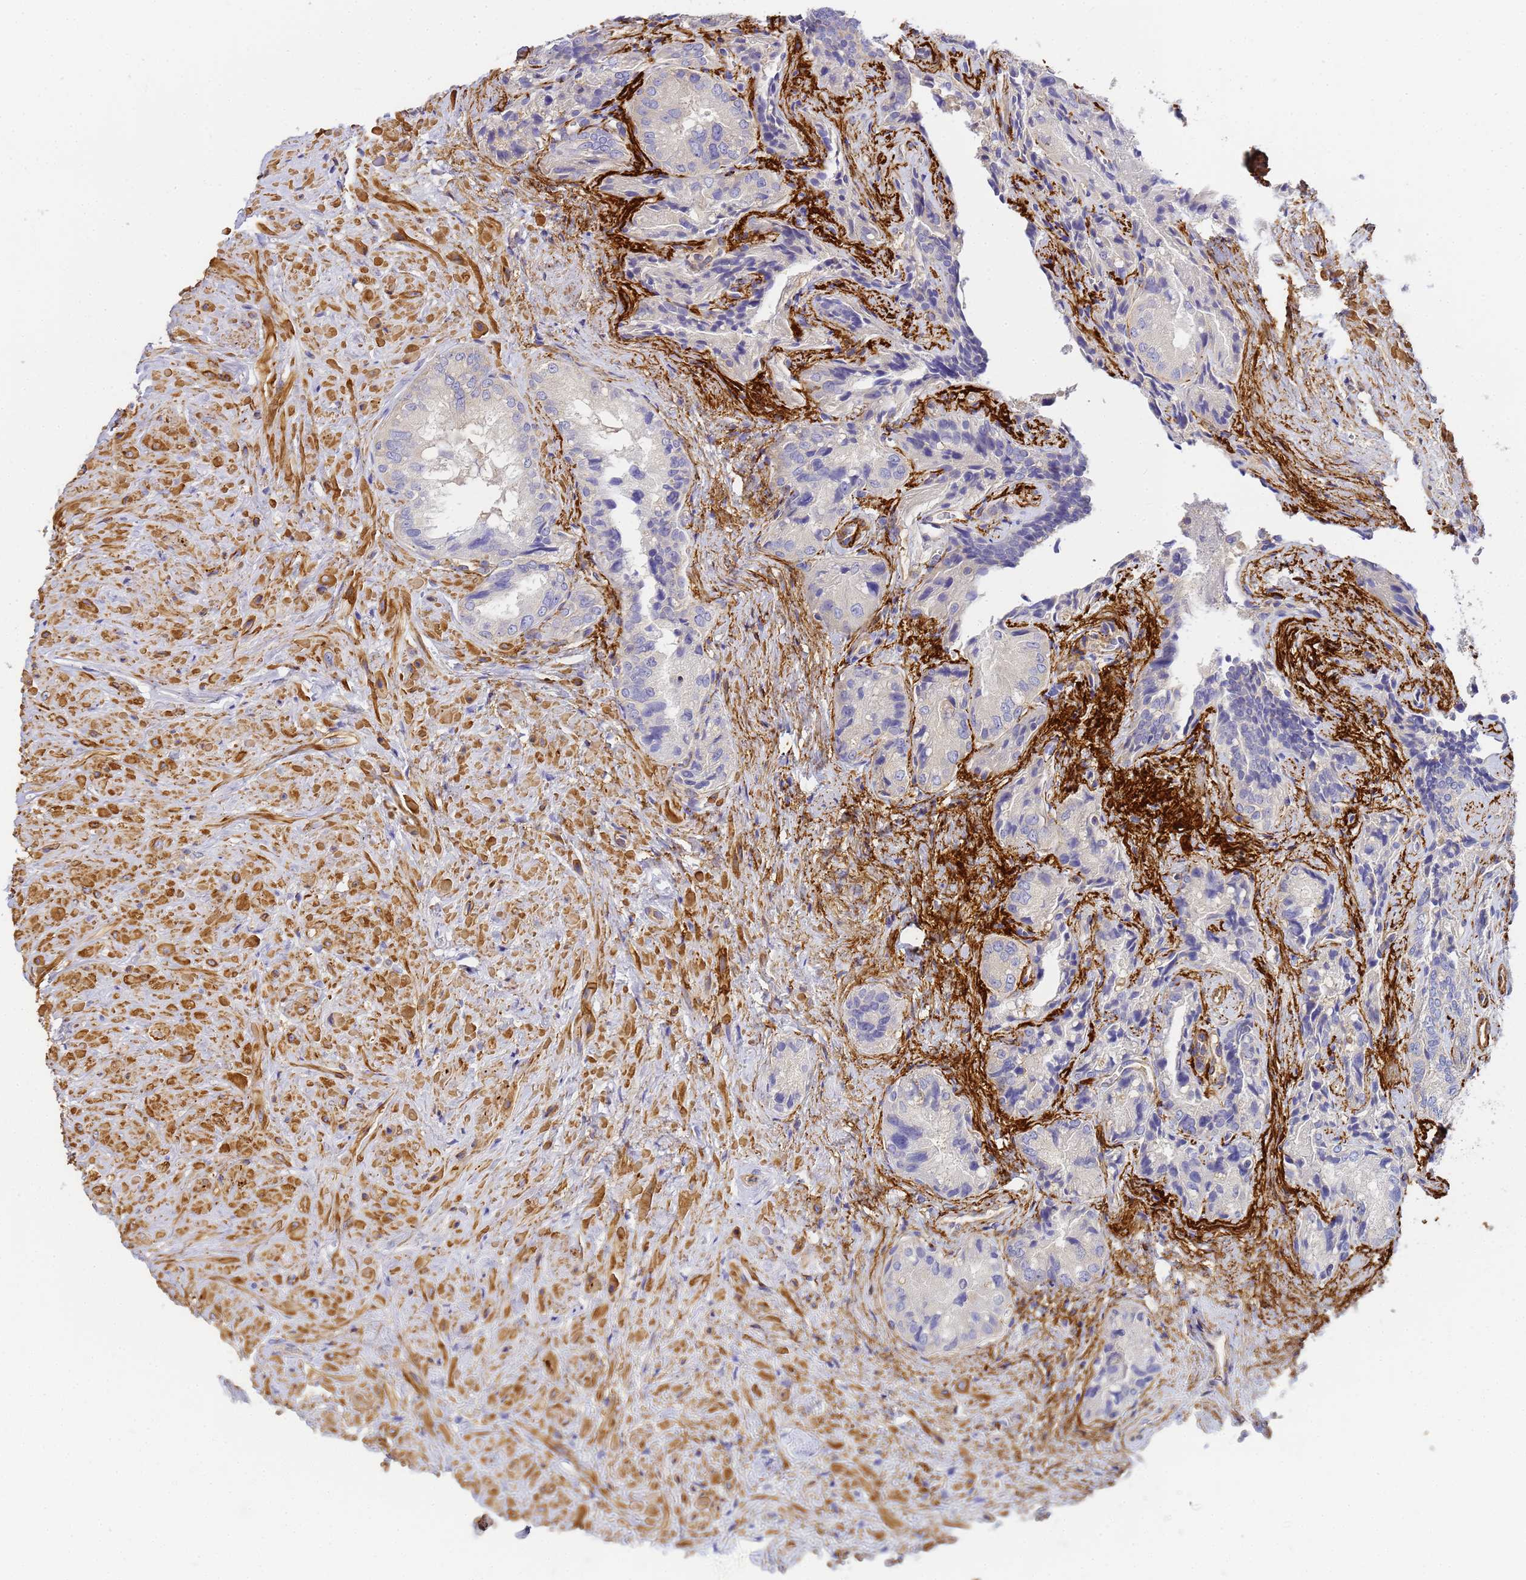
{"staining": {"intensity": "negative", "quantity": "none", "location": "none"}, "tissue": "seminal vesicle", "cell_type": "Glandular cells", "image_type": "normal", "snomed": [{"axis": "morphology", "description": "Normal tissue, NOS"}, {"axis": "topography", "description": "Seminal veicle"}, {"axis": "topography", "description": "Peripheral nerve tissue"}], "caption": "High magnification brightfield microscopy of unremarkable seminal vesicle stained with DAB (3,3'-diaminobenzidine) (brown) and counterstained with hematoxylin (blue): glandular cells show no significant positivity.", "gene": "MYL10", "patient": {"sex": "male", "age": 67}}